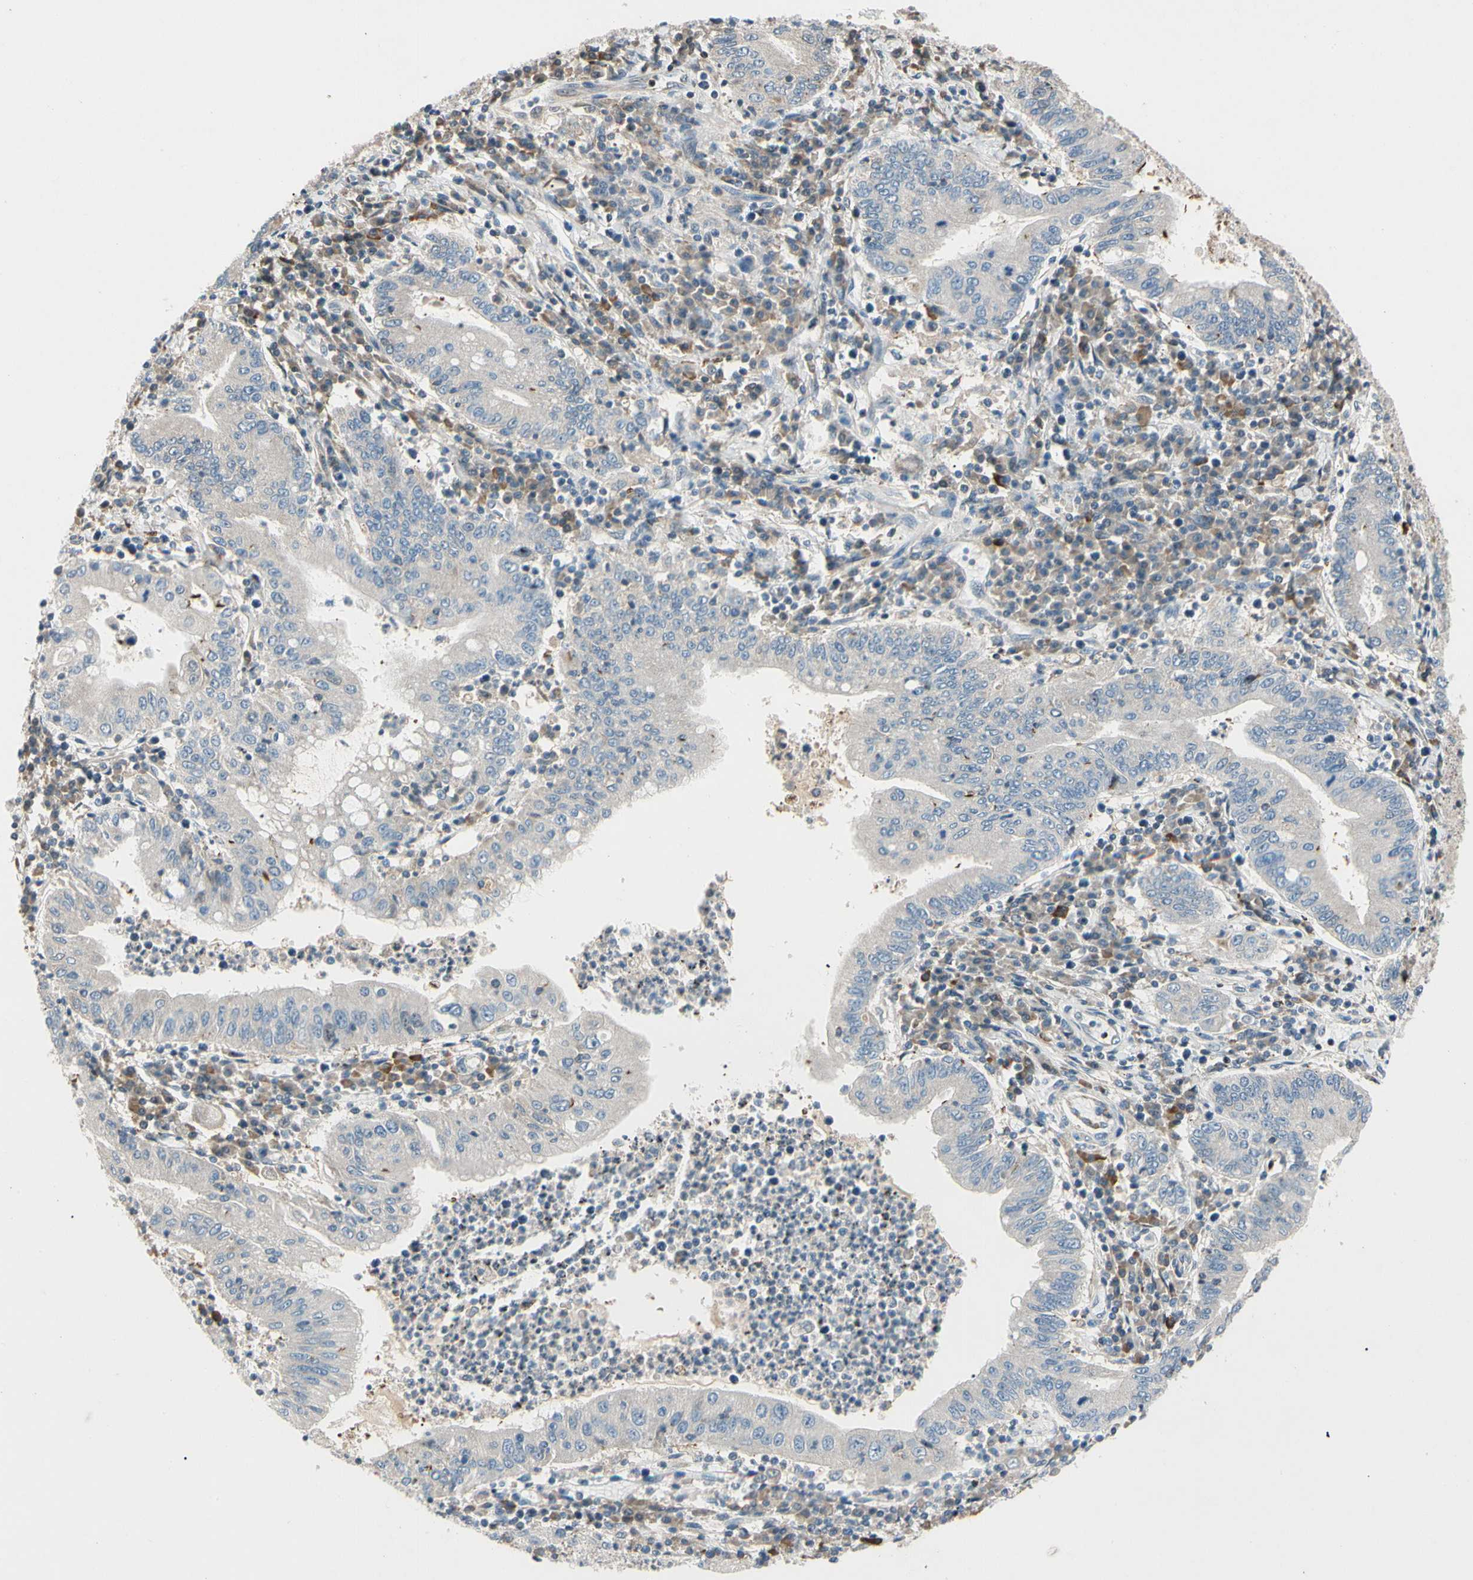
{"staining": {"intensity": "negative", "quantity": "none", "location": "none"}, "tissue": "stomach cancer", "cell_type": "Tumor cells", "image_type": "cancer", "snomed": [{"axis": "morphology", "description": "Normal tissue, NOS"}, {"axis": "morphology", "description": "Adenocarcinoma, NOS"}, {"axis": "topography", "description": "Esophagus"}, {"axis": "topography", "description": "Stomach, upper"}, {"axis": "topography", "description": "Peripheral nerve tissue"}], "caption": "High magnification brightfield microscopy of stomach cancer (adenocarcinoma) stained with DAB (3,3'-diaminobenzidine) (brown) and counterstained with hematoxylin (blue): tumor cells show no significant expression.", "gene": "CDH6", "patient": {"sex": "male", "age": 62}}